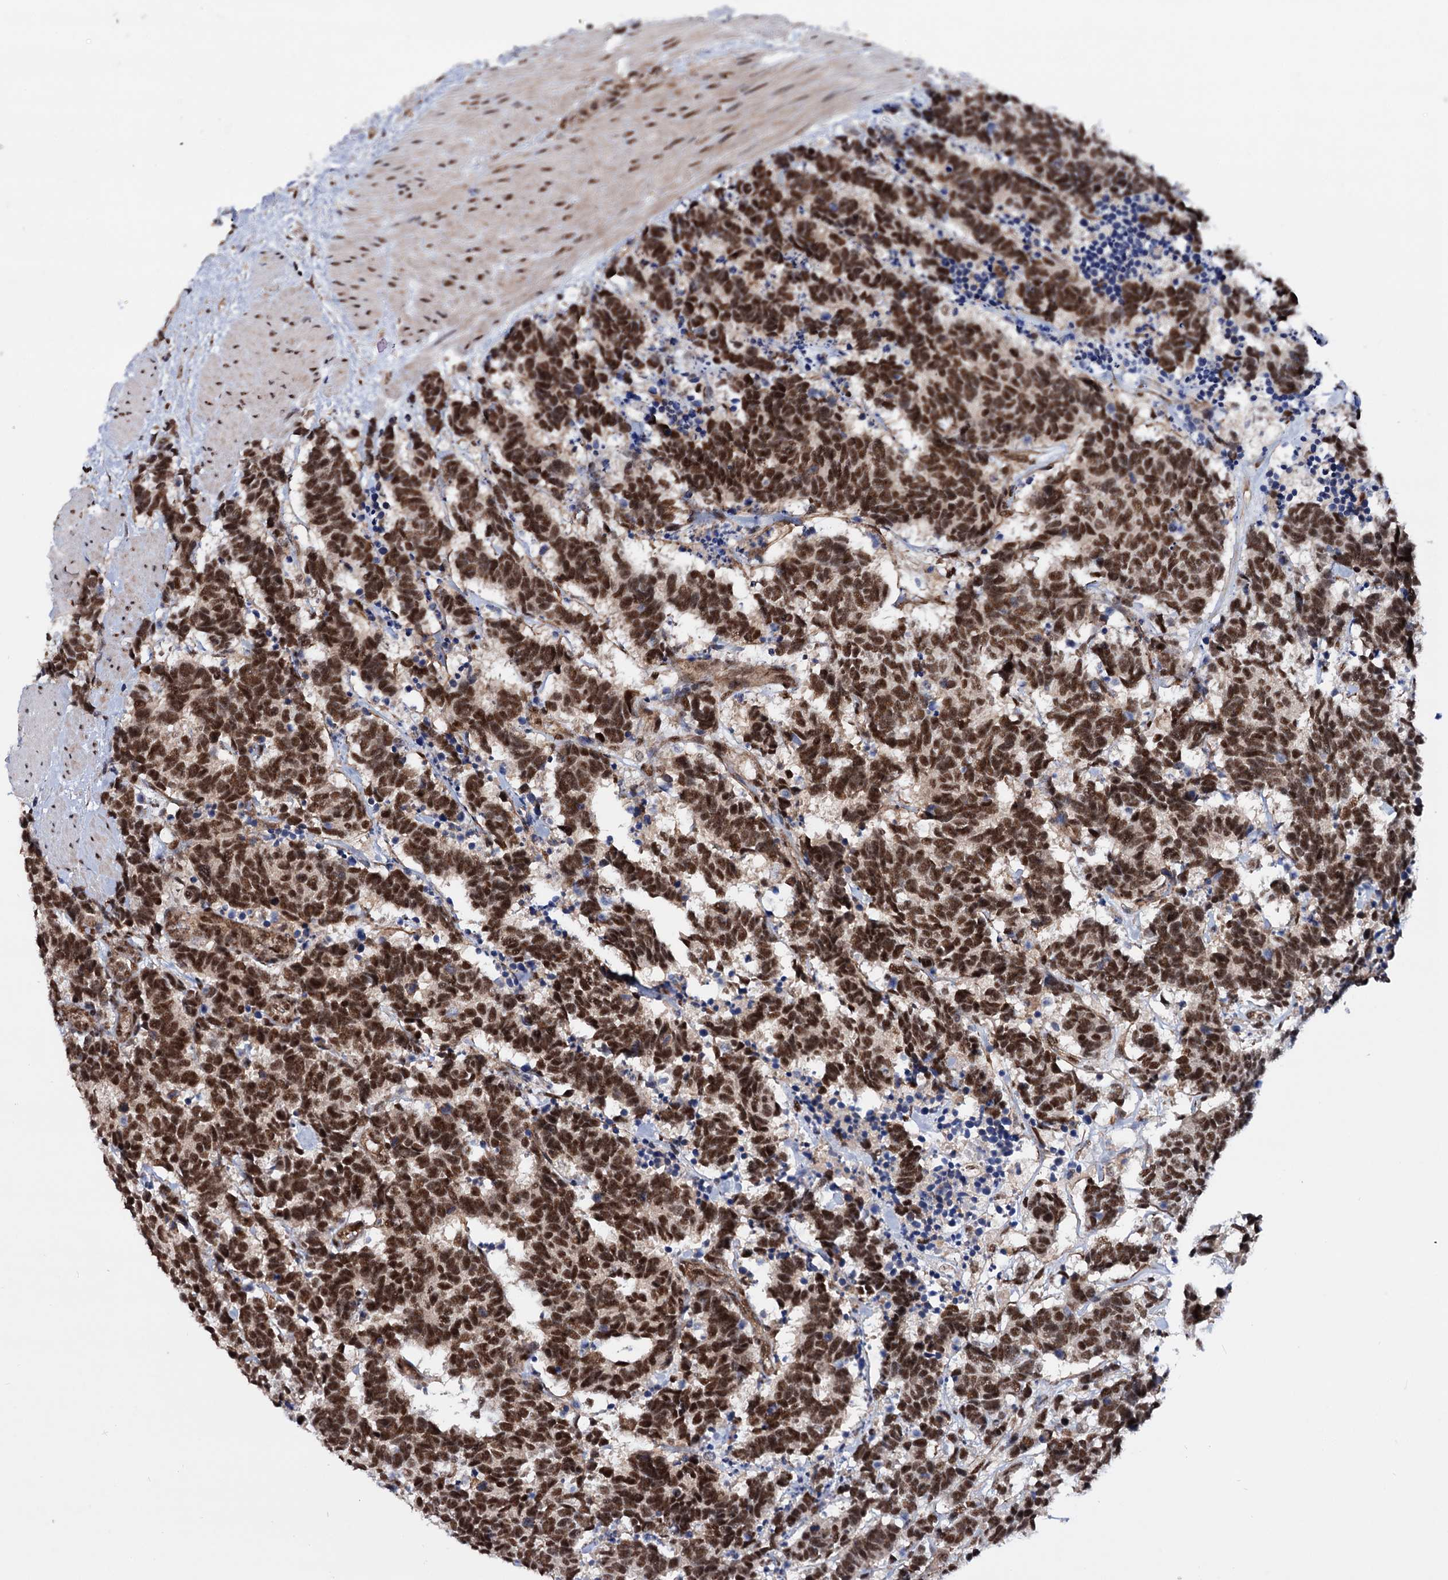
{"staining": {"intensity": "strong", "quantity": ">75%", "location": "nuclear"}, "tissue": "carcinoid", "cell_type": "Tumor cells", "image_type": "cancer", "snomed": [{"axis": "morphology", "description": "Carcinoma, NOS"}, {"axis": "morphology", "description": "Carcinoid, malignant, NOS"}, {"axis": "topography", "description": "Urinary bladder"}], "caption": "Immunohistochemical staining of human carcinoid (malignant) demonstrates high levels of strong nuclear protein staining in approximately >75% of tumor cells.", "gene": "TBC1D12", "patient": {"sex": "male", "age": 57}}